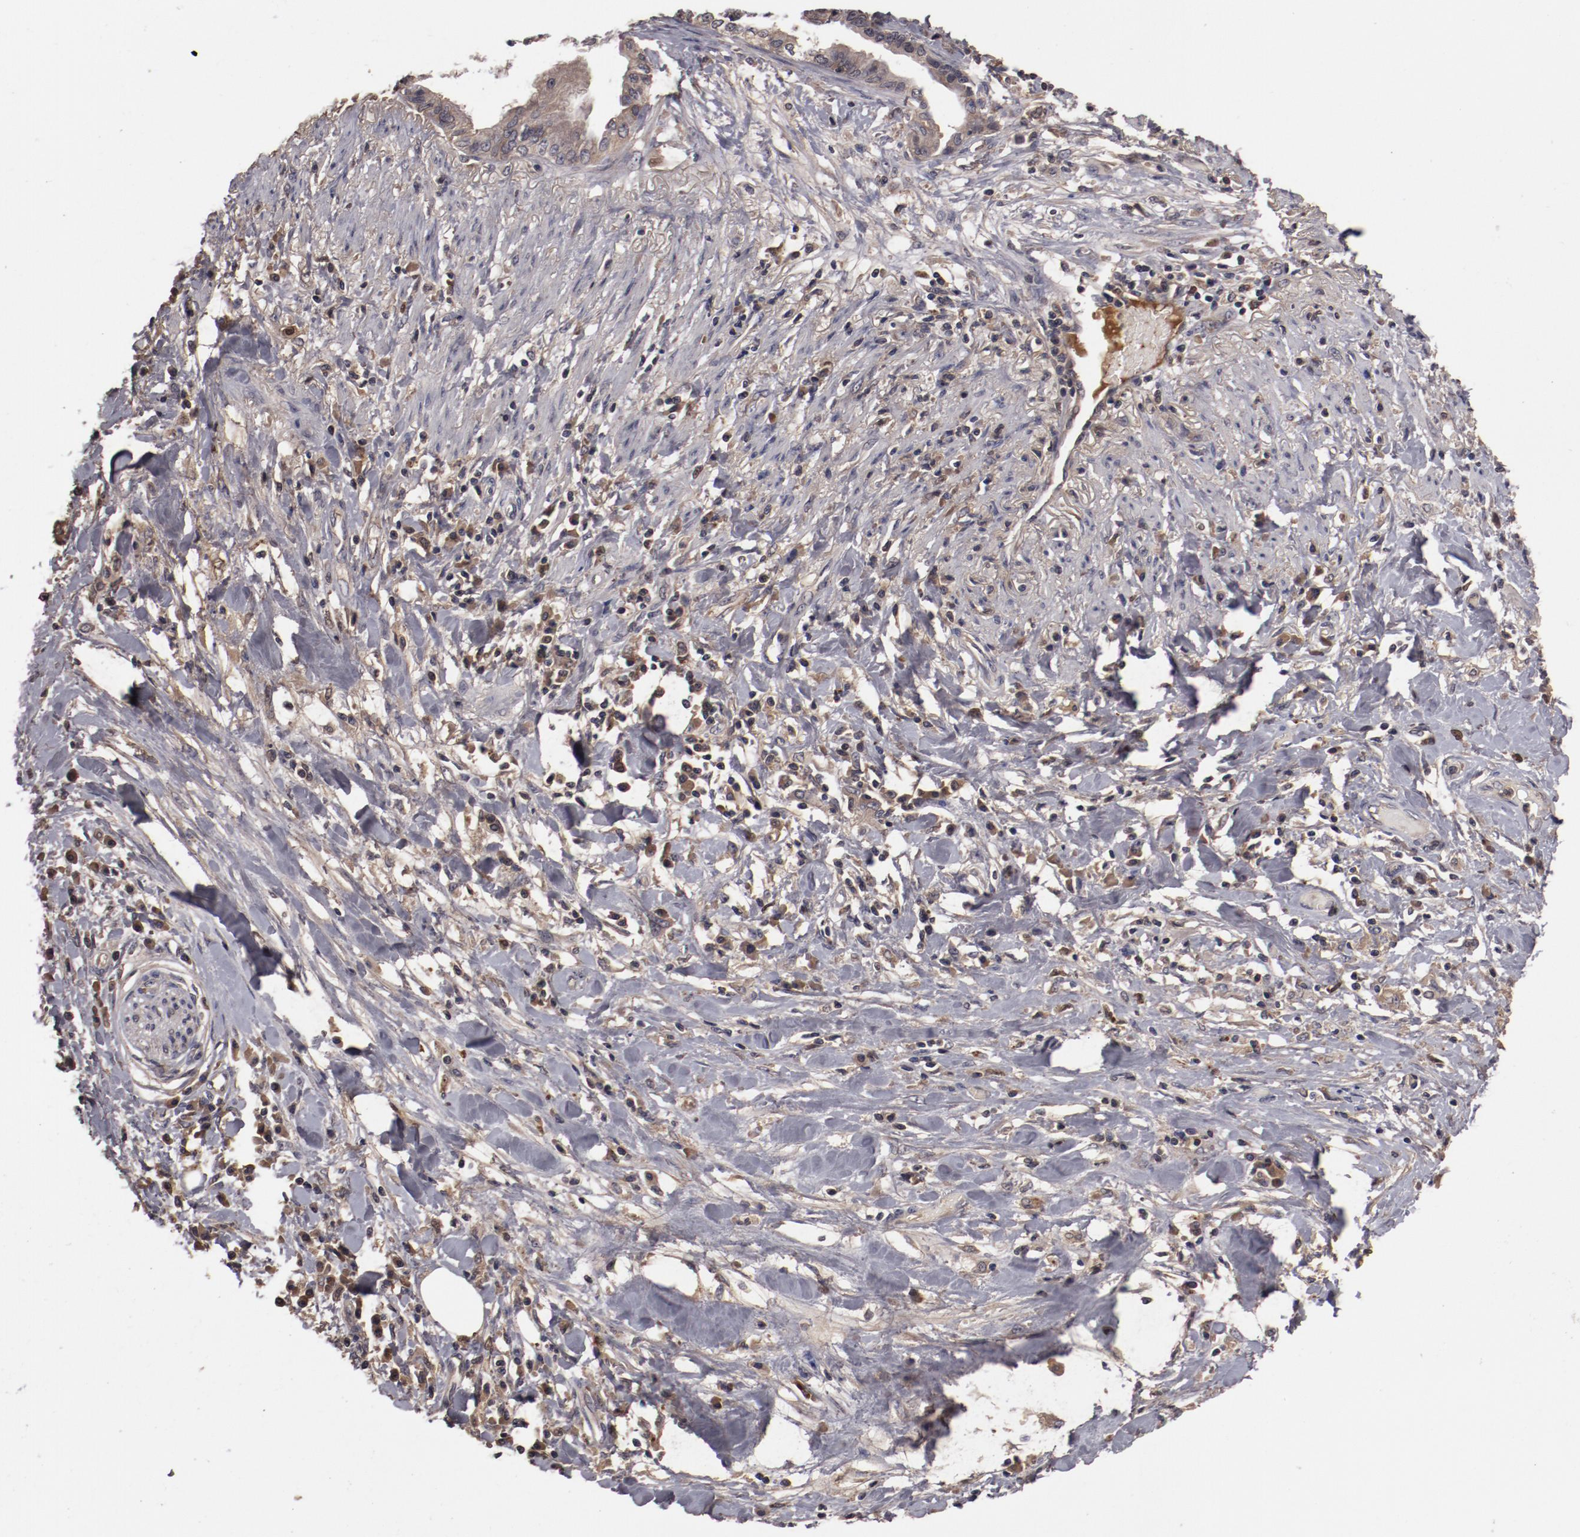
{"staining": {"intensity": "weak", "quantity": "25%-75%", "location": "cytoplasmic/membranous"}, "tissue": "pancreatic cancer", "cell_type": "Tumor cells", "image_type": "cancer", "snomed": [{"axis": "morphology", "description": "Adenocarcinoma, NOS"}, {"axis": "topography", "description": "Pancreas"}], "caption": "Pancreatic cancer (adenocarcinoma) stained with a protein marker demonstrates weak staining in tumor cells.", "gene": "CP", "patient": {"sex": "female", "age": 64}}